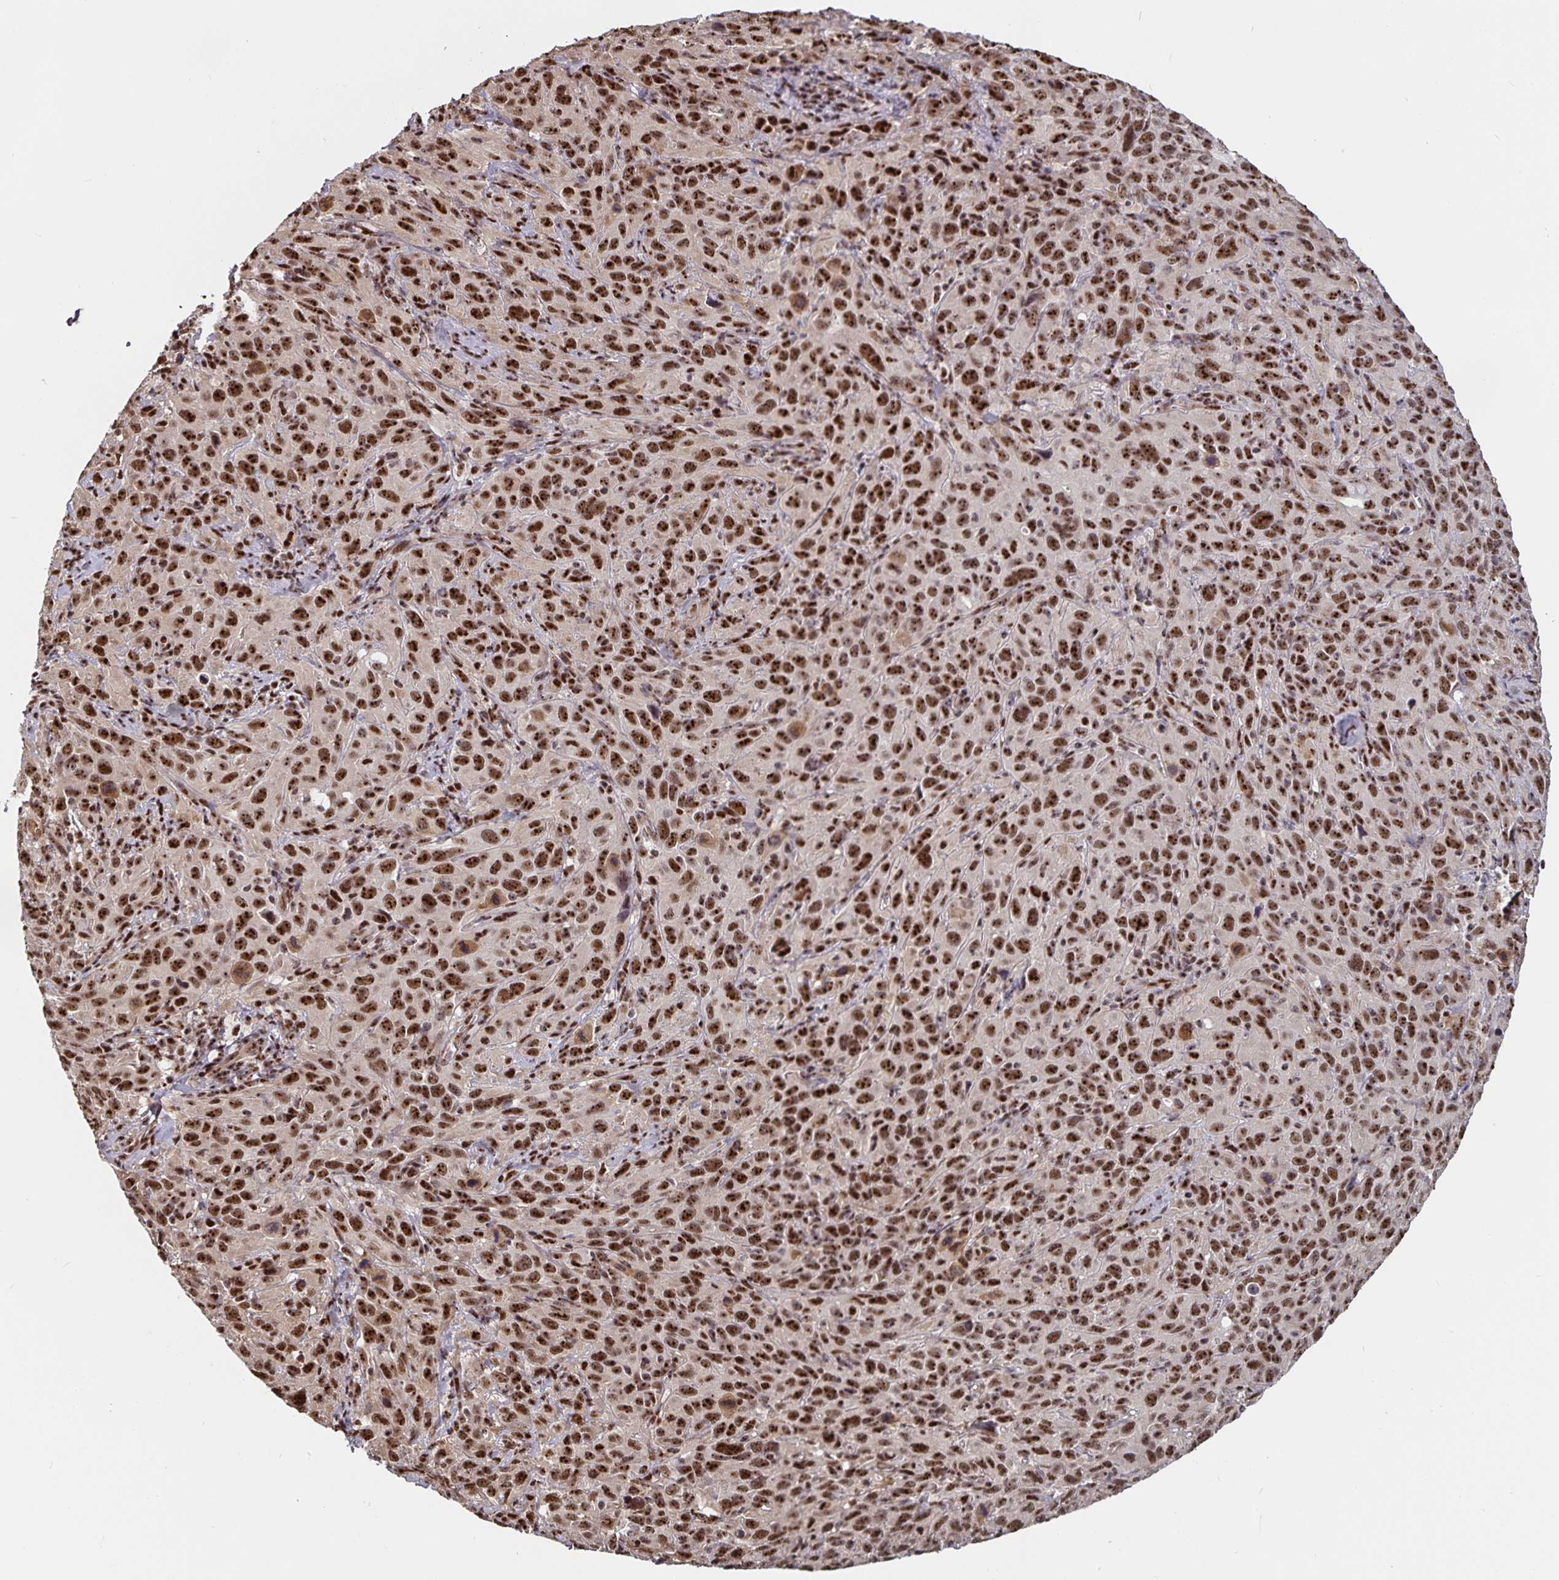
{"staining": {"intensity": "moderate", "quantity": ">75%", "location": "nuclear"}, "tissue": "cervical cancer", "cell_type": "Tumor cells", "image_type": "cancer", "snomed": [{"axis": "morphology", "description": "Normal tissue, NOS"}, {"axis": "morphology", "description": "Squamous cell carcinoma, NOS"}, {"axis": "topography", "description": "Cervix"}], "caption": "A brown stain highlights moderate nuclear positivity of a protein in human squamous cell carcinoma (cervical) tumor cells.", "gene": "LAS1L", "patient": {"sex": "female", "age": 51}}